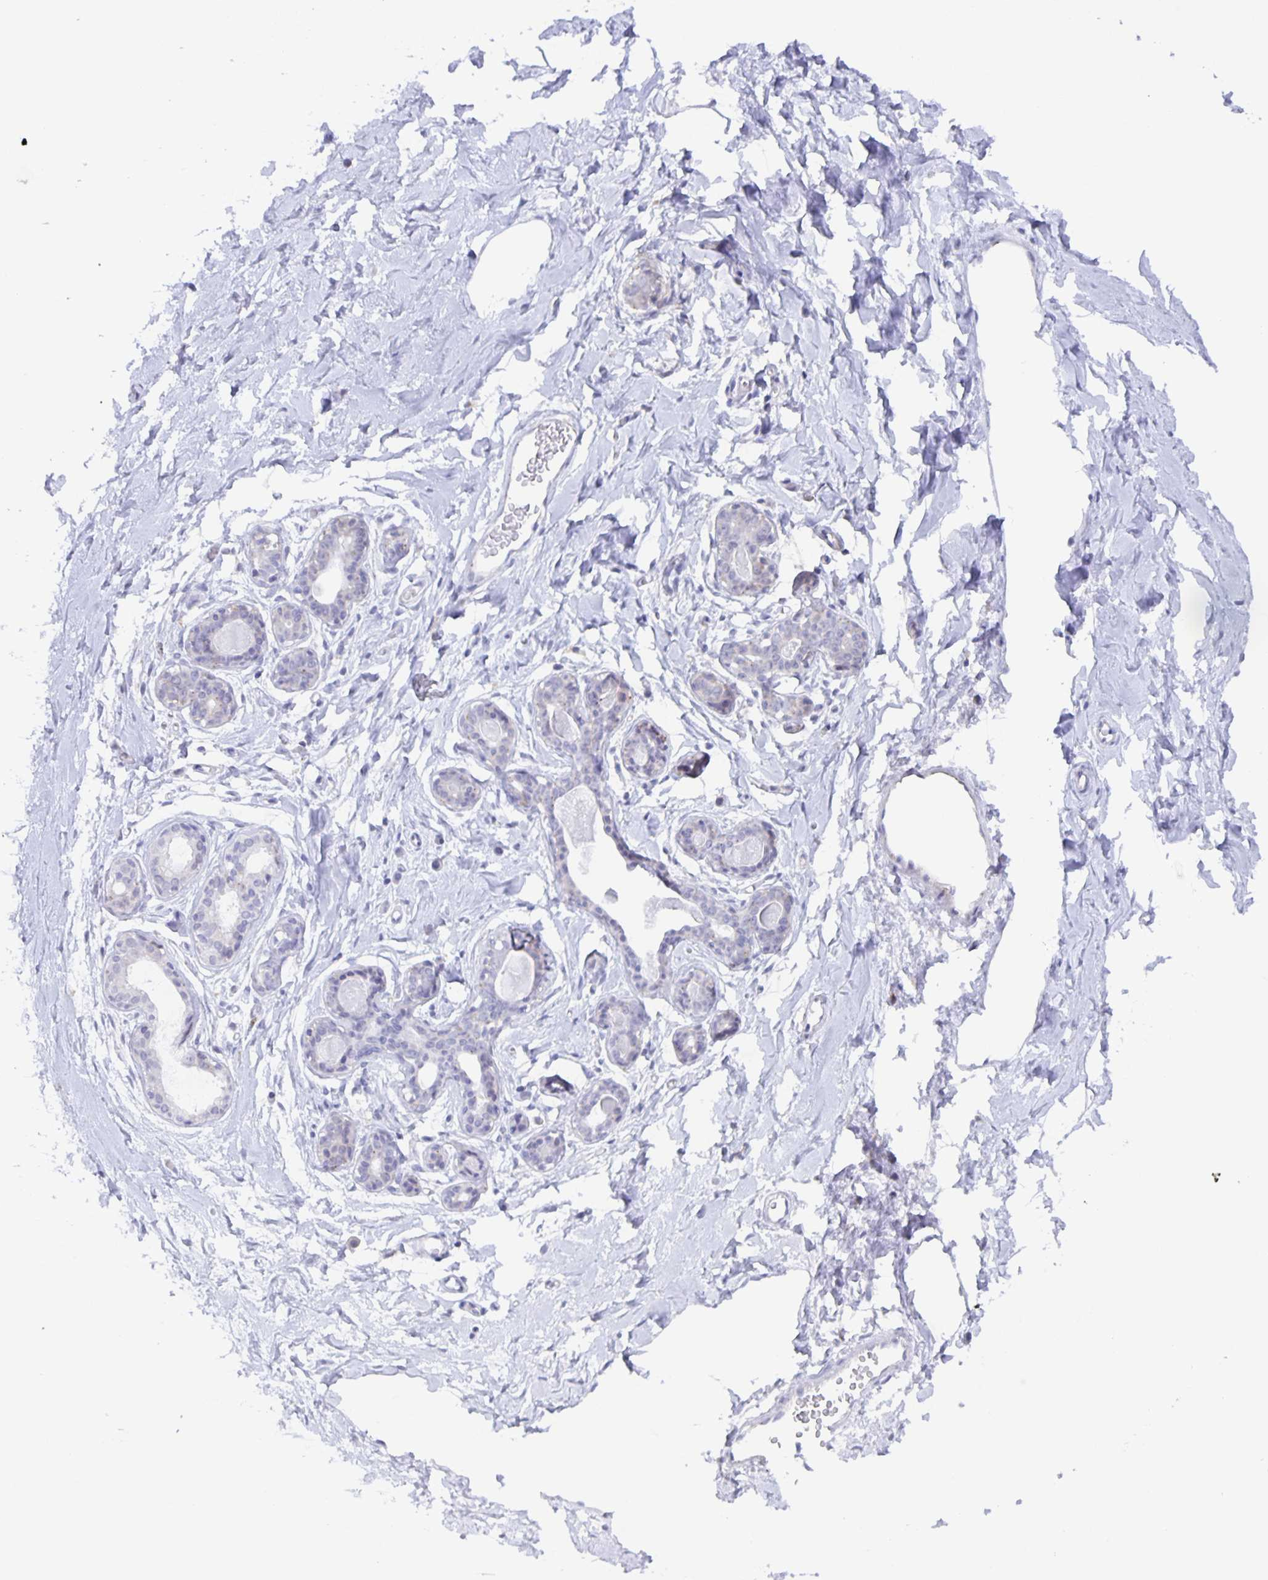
{"staining": {"intensity": "negative", "quantity": "none", "location": "none"}, "tissue": "breast", "cell_type": "Adipocytes", "image_type": "normal", "snomed": [{"axis": "morphology", "description": "Normal tissue, NOS"}, {"axis": "topography", "description": "Breast"}], "caption": "This is an IHC histopathology image of normal breast. There is no positivity in adipocytes.", "gene": "LIPA", "patient": {"sex": "female", "age": 45}}